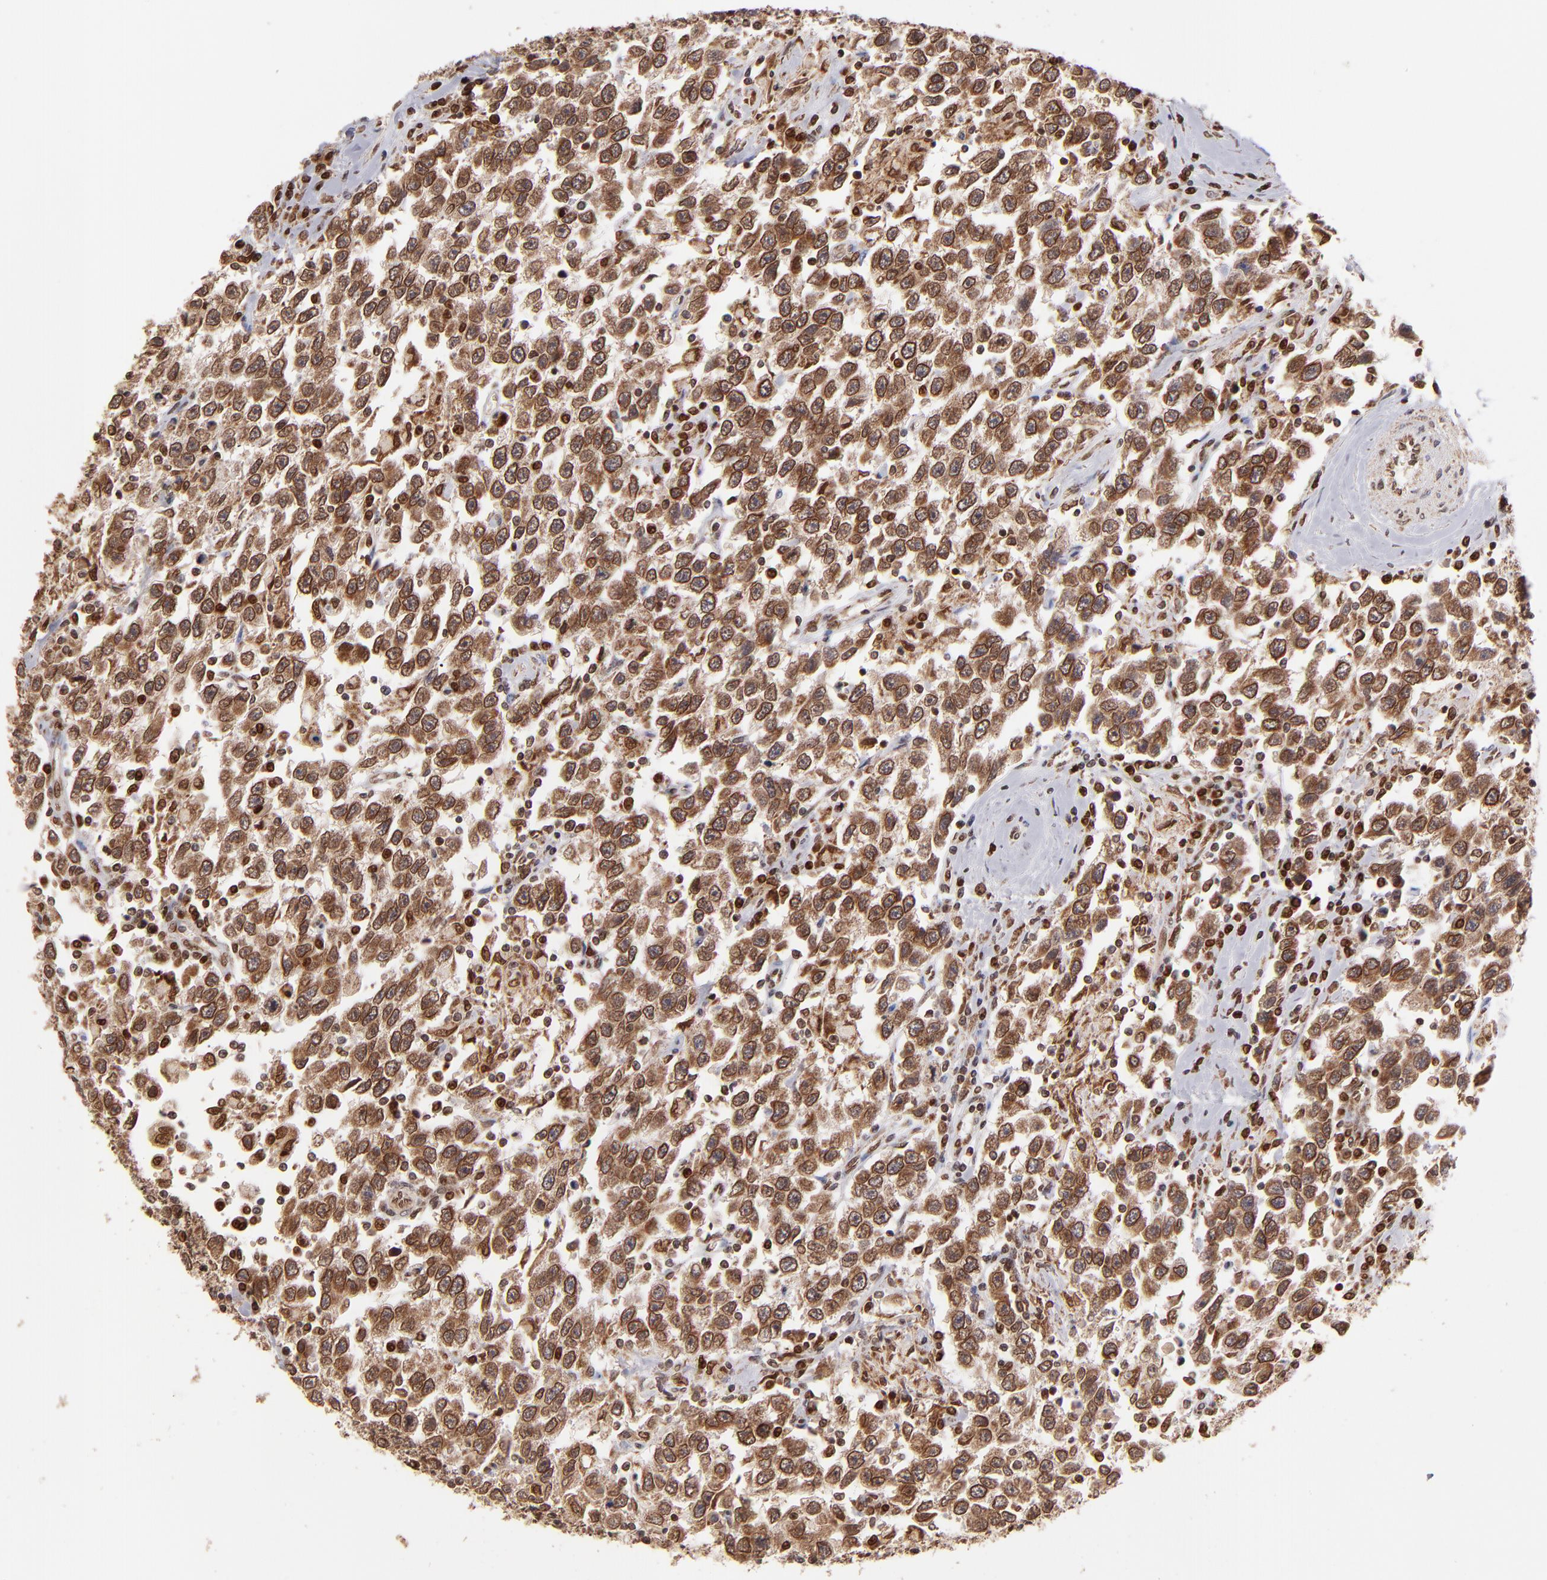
{"staining": {"intensity": "moderate", "quantity": ">75%", "location": "cytoplasmic/membranous,nuclear"}, "tissue": "testis cancer", "cell_type": "Tumor cells", "image_type": "cancer", "snomed": [{"axis": "morphology", "description": "Seminoma, NOS"}, {"axis": "topography", "description": "Testis"}], "caption": "The micrograph displays a brown stain indicating the presence of a protein in the cytoplasmic/membranous and nuclear of tumor cells in testis seminoma. The staining was performed using DAB (3,3'-diaminobenzidine) to visualize the protein expression in brown, while the nuclei were stained in blue with hematoxylin (Magnification: 20x).", "gene": "TOP1MT", "patient": {"sex": "male", "age": 41}}